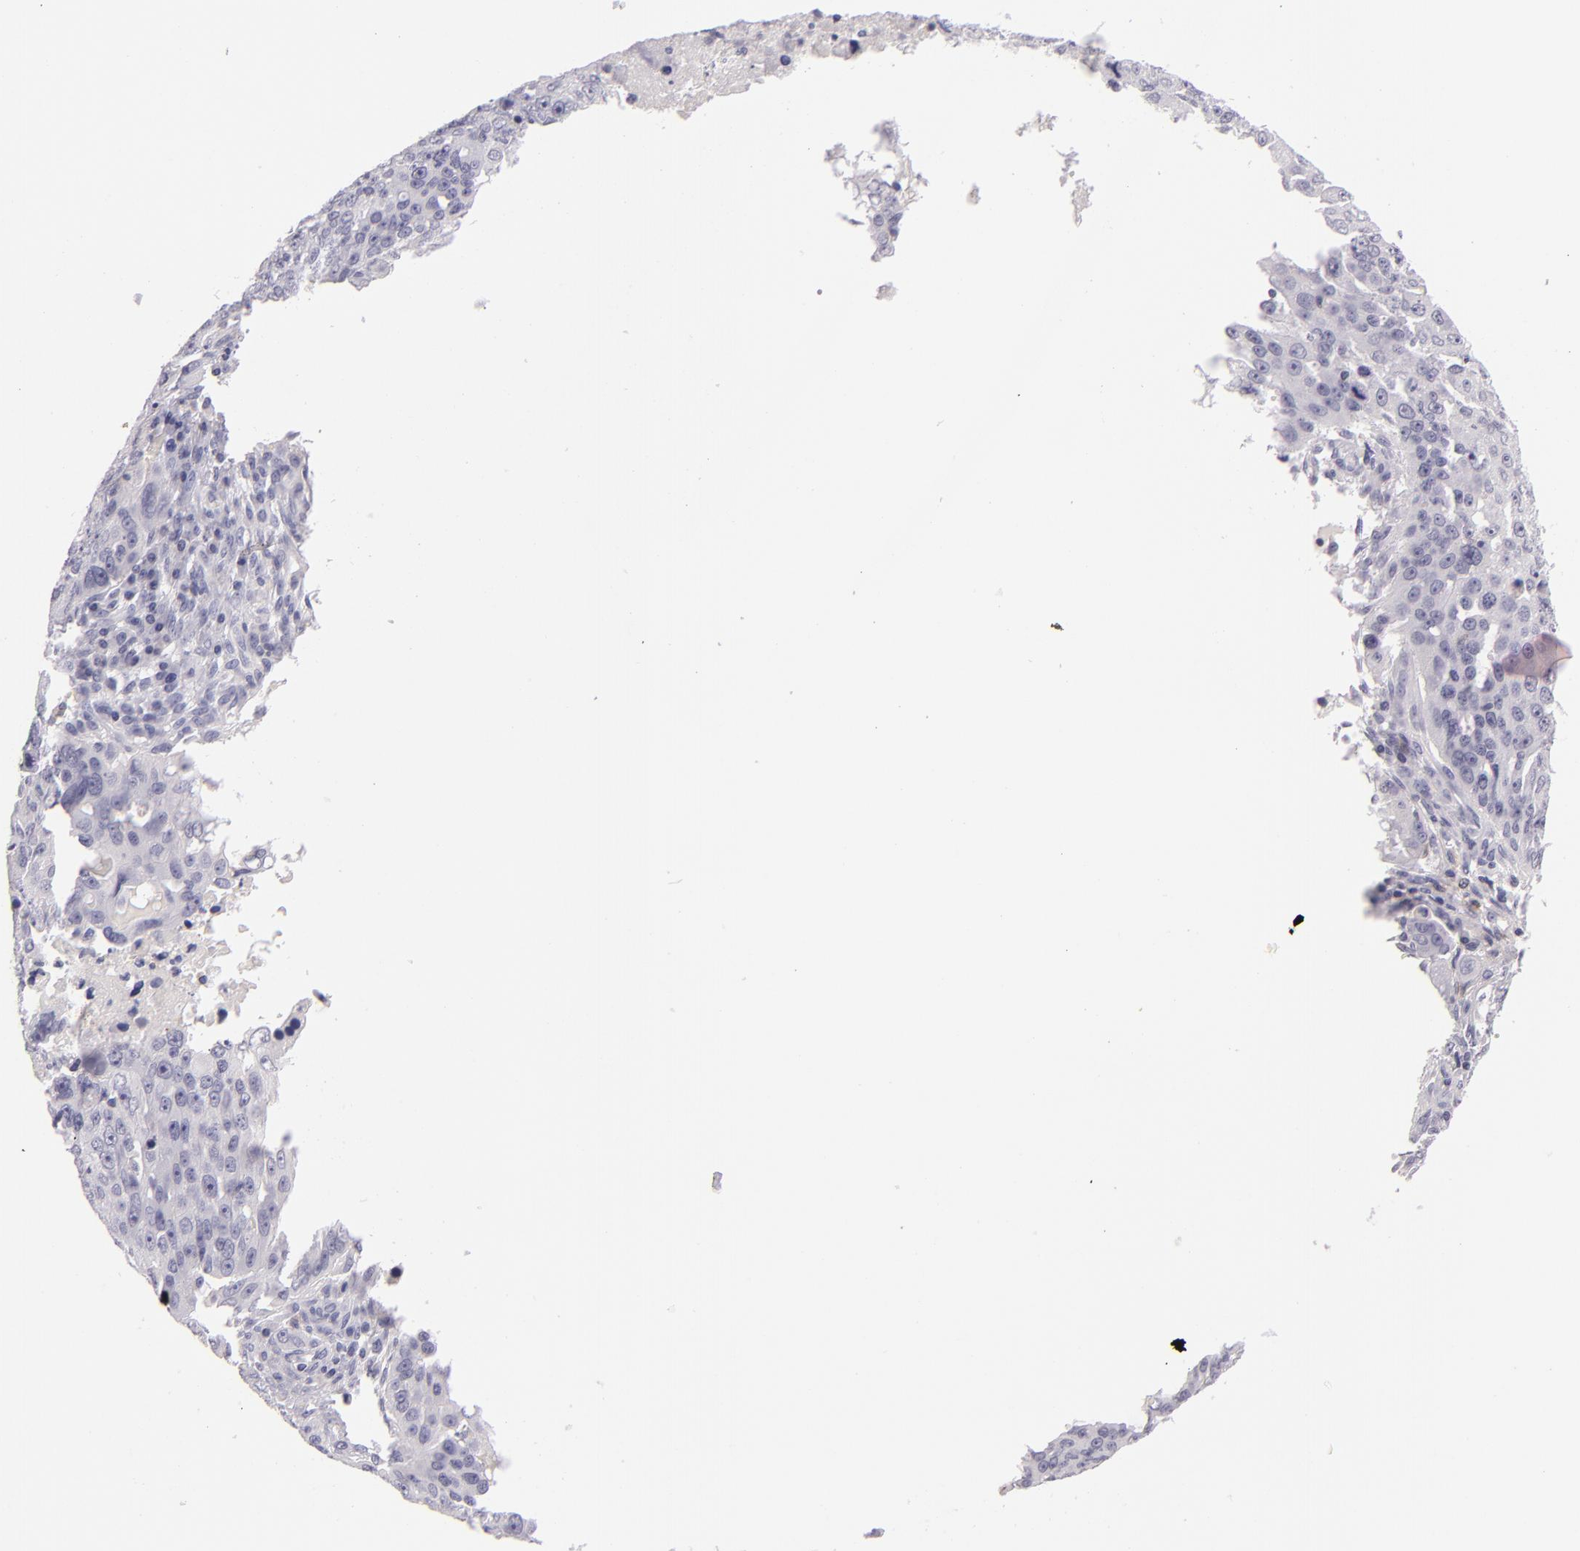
{"staining": {"intensity": "negative", "quantity": "none", "location": "none"}, "tissue": "ovarian cancer", "cell_type": "Tumor cells", "image_type": "cancer", "snomed": [{"axis": "morphology", "description": "Carcinoma, endometroid"}, {"axis": "topography", "description": "Ovary"}], "caption": "Tumor cells are negative for brown protein staining in endometroid carcinoma (ovarian).", "gene": "CD48", "patient": {"sex": "female", "age": 75}}